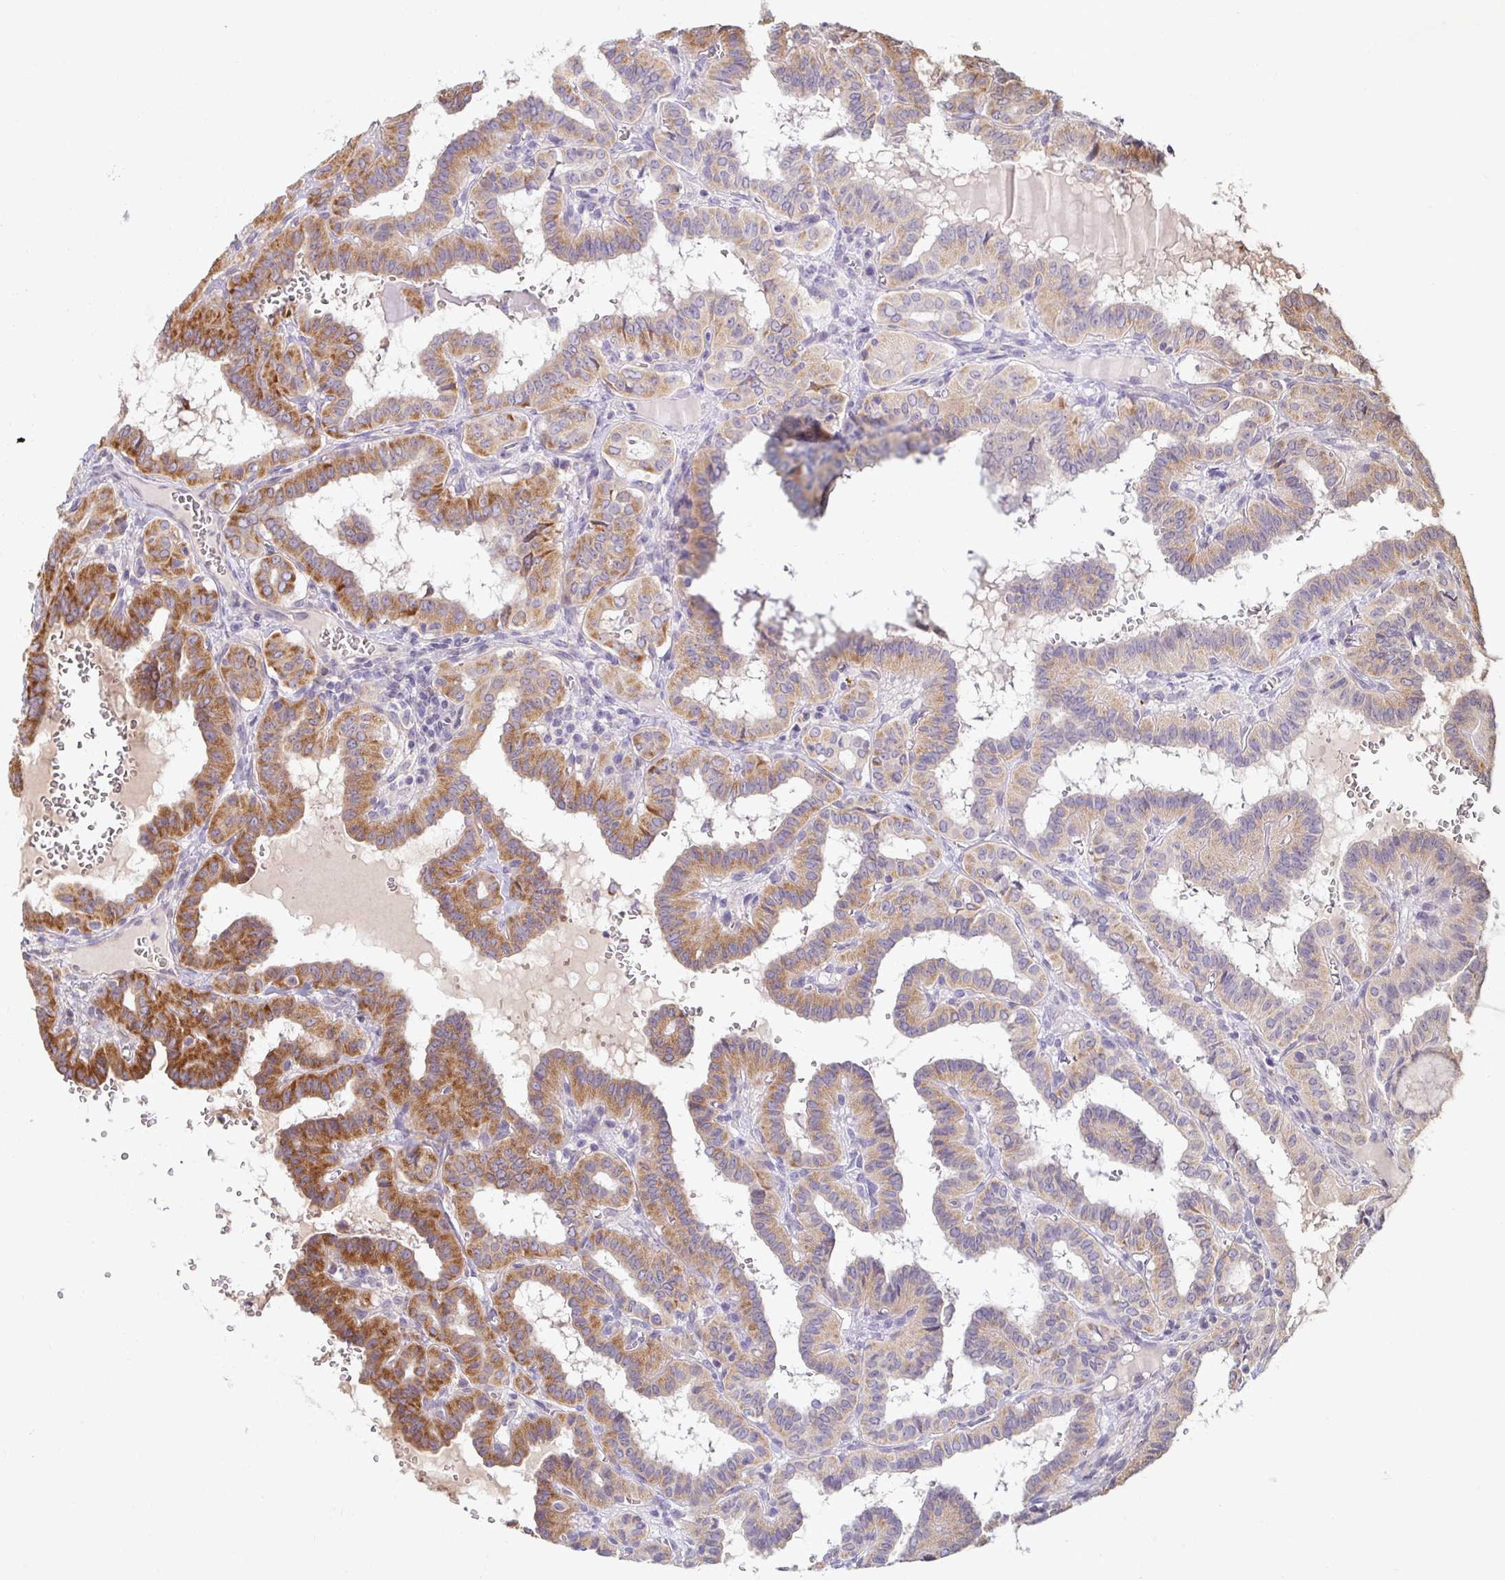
{"staining": {"intensity": "moderate", "quantity": ">75%", "location": "cytoplasmic/membranous"}, "tissue": "thyroid cancer", "cell_type": "Tumor cells", "image_type": "cancer", "snomed": [{"axis": "morphology", "description": "Papillary adenocarcinoma, NOS"}, {"axis": "topography", "description": "Thyroid gland"}], "caption": "Thyroid papillary adenocarcinoma was stained to show a protein in brown. There is medium levels of moderate cytoplasmic/membranous positivity in approximately >75% of tumor cells.", "gene": "SKP2", "patient": {"sex": "female", "age": 21}}